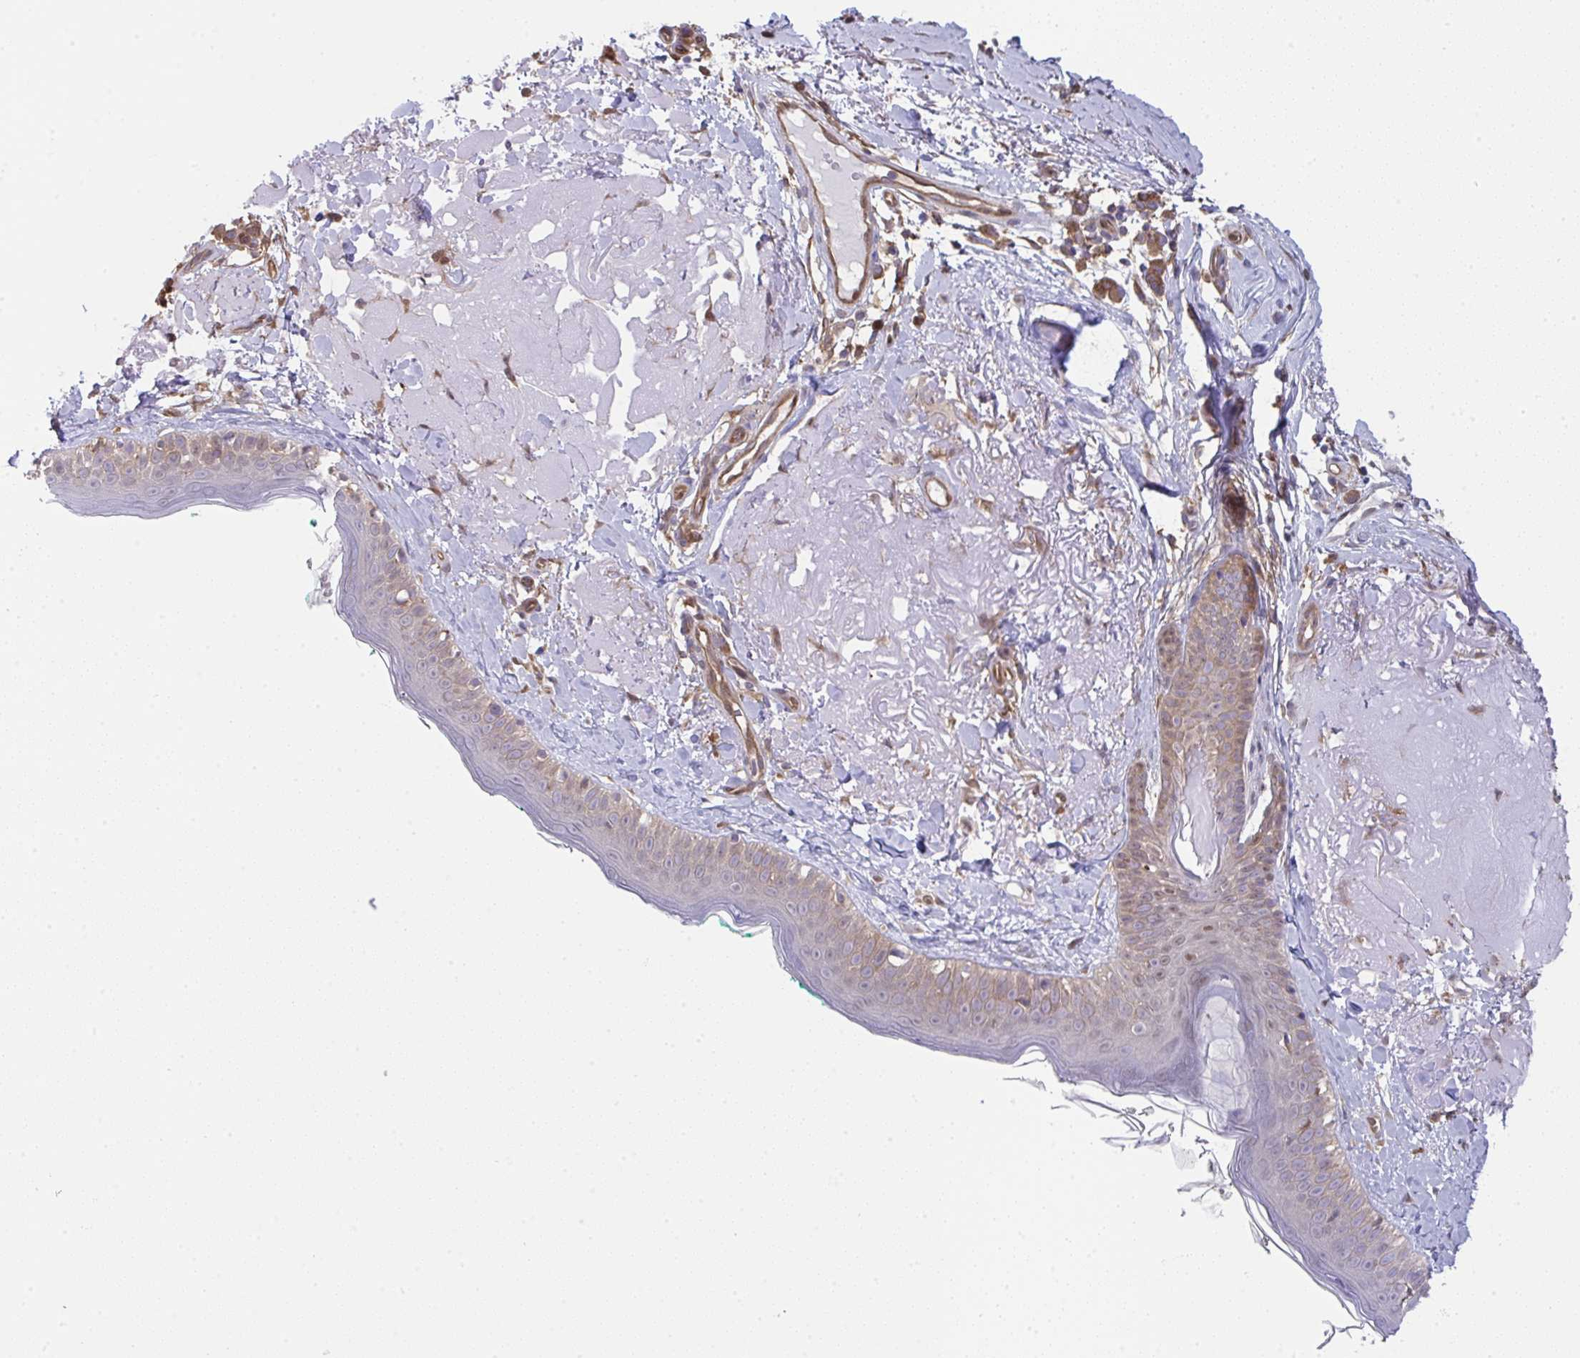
{"staining": {"intensity": "moderate", "quantity": "<25%", "location": "cytoplasmic/membranous,nuclear"}, "tissue": "skin", "cell_type": "Fibroblasts", "image_type": "normal", "snomed": [{"axis": "morphology", "description": "Normal tissue, NOS"}, {"axis": "topography", "description": "Skin"}], "caption": "An immunohistochemistry micrograph of normal tissue is shown. Protein staining in brown shows moderate cytoplasmic/membranous,nuclear positivity in skin within fibroblasts.", "gene": "ALDH16A1", "patient": {"sex": "male", "age": 73}}